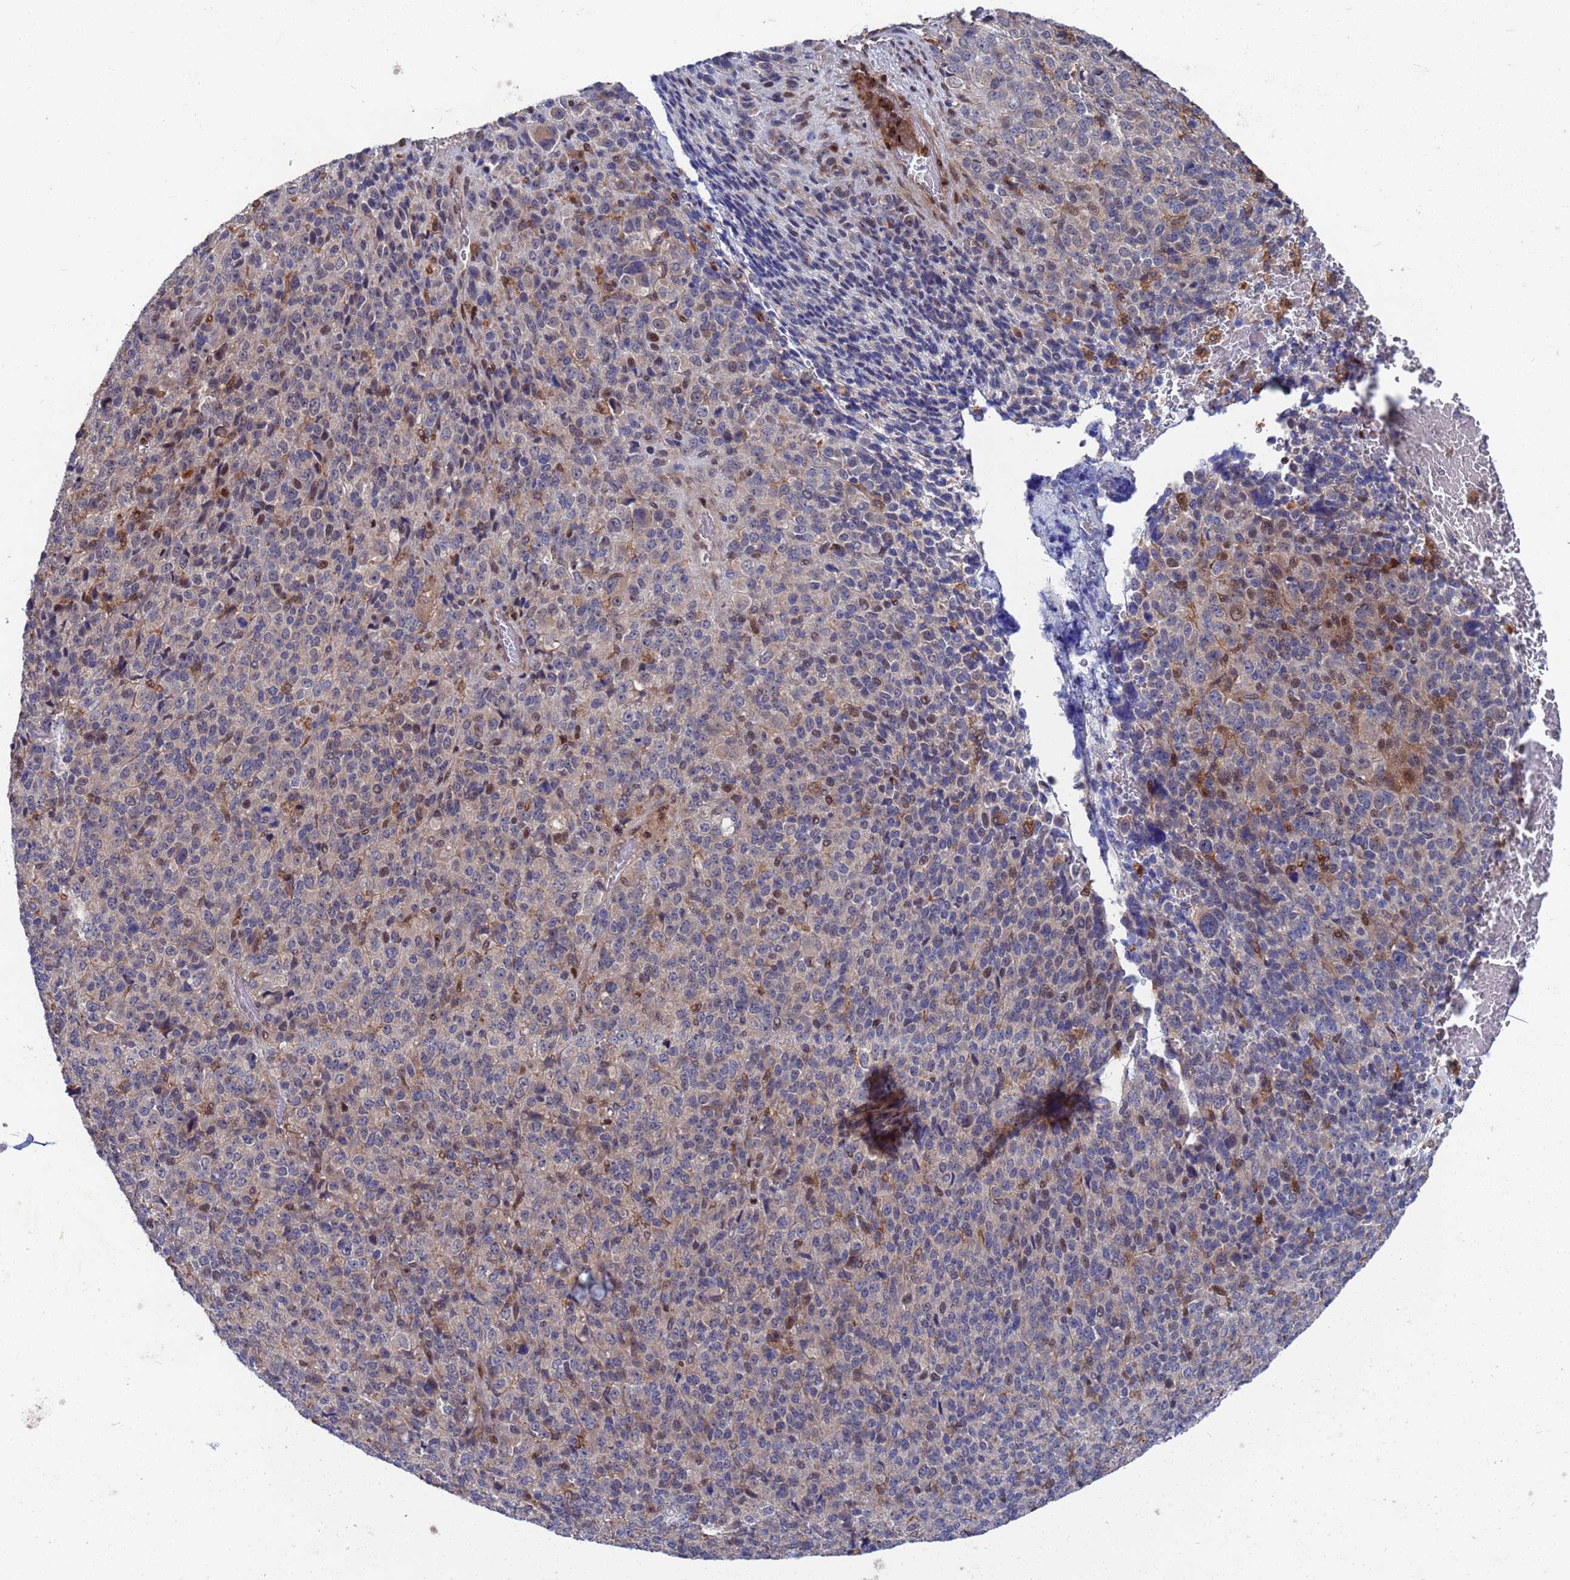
{"staining": {"intensity": "negative", "quantity": "none", "location": "none"}, "tissue": "melanoma", "cell_type": "Tumor cells", "image_type": "cancer", "snomed": [{"axis": "morphology", "description": "Malignant melanoma, Metastatic site"}, {"axis": "topography", "description": "Brain"}], "caption": "Tumor cells are negative for brown protein staining in malignant melanoma (metastatic site). (DAB (3,3'-diaminobenzidine) immunohistochemistry, high magnification).", "gene": "TMBIM6", "patient": {"sex": "female", "age": 56}}